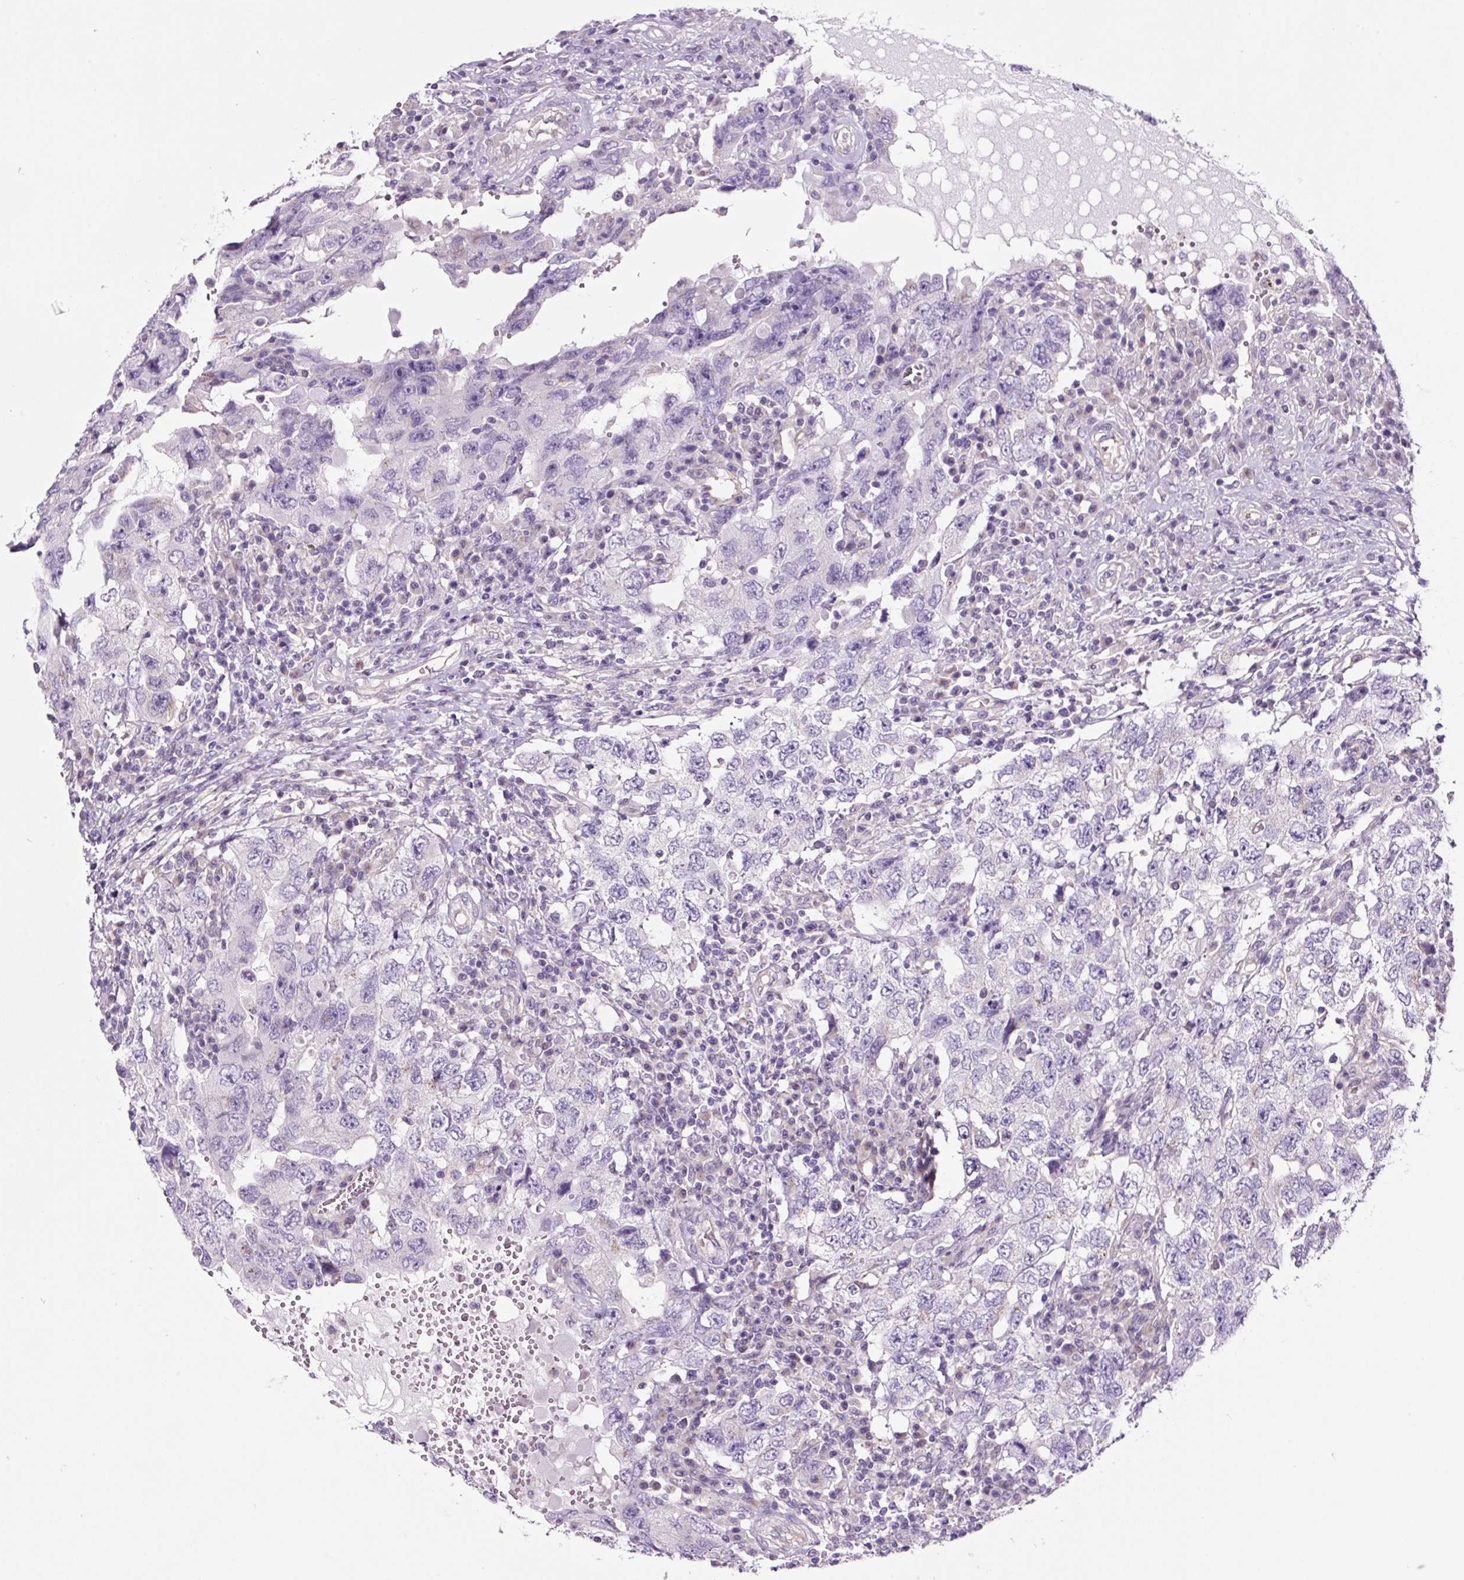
{"staining": {"intensity": "negative", "quantity": "none", "location": "none"}, "tissue": "testis cancer", "cell_type": "Tumor cells", "image_type": "cancer", "snomed": [{"axis": "morphology", "description": "Carcinoma, Embryonal, NOS"}, {"axis": "topography", "description": "Testis"}], "caption": "DAB (3,3'-diaminobenzidine) immunohistochemical staining of human embryonal carcinoma (testis) reveals no significant positivity in tumor cells. (DAB (3,3'-diaminobenzidine) immunohistochemistry visualized using brightfield microscopy, high magnification).", "gene": "GORASP1", "patient": {"sex": "male", "age": 26}}